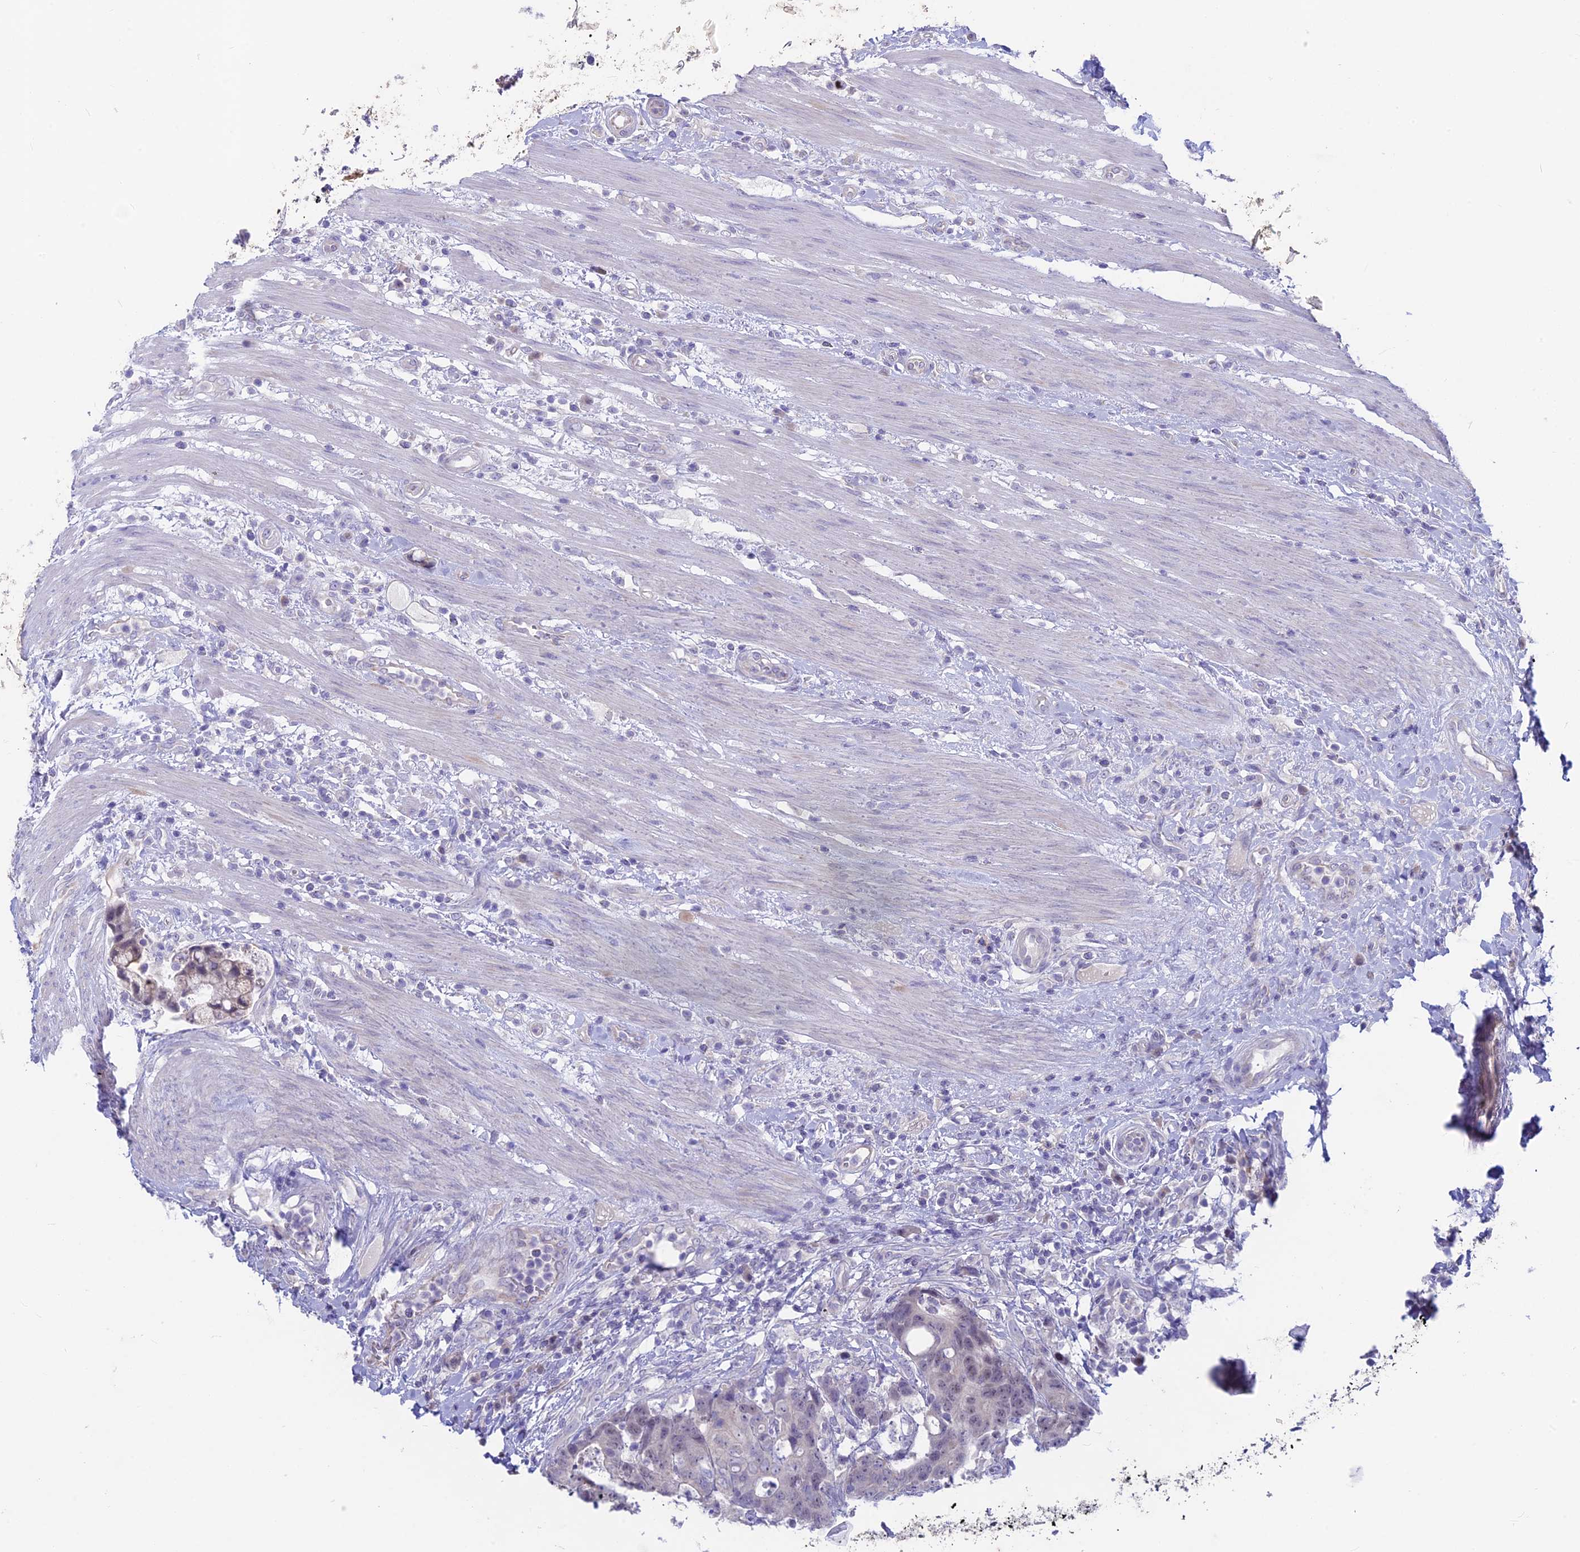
{"staining": {"intensity": "negative", "quantity": "none", "location": "none"}, "tissue": "colorectal cancer", "cell_type": "Tumor cells", "image_type": "cancer", "snomed": [{"axis": "morphology", "description": "Adenocarcinoma, NOS"}, {"axis": "topography", "description": "Colon"}], "caption": "The photomicrograph demonstrates no significant staining in tumor cells of colorectal cancer (adenocarcinoma). (Immunohistochemistry, brightfield microscopy, high magnification).", "gene": "SNTN", "patient": {"sex": "female", "age": 82}}